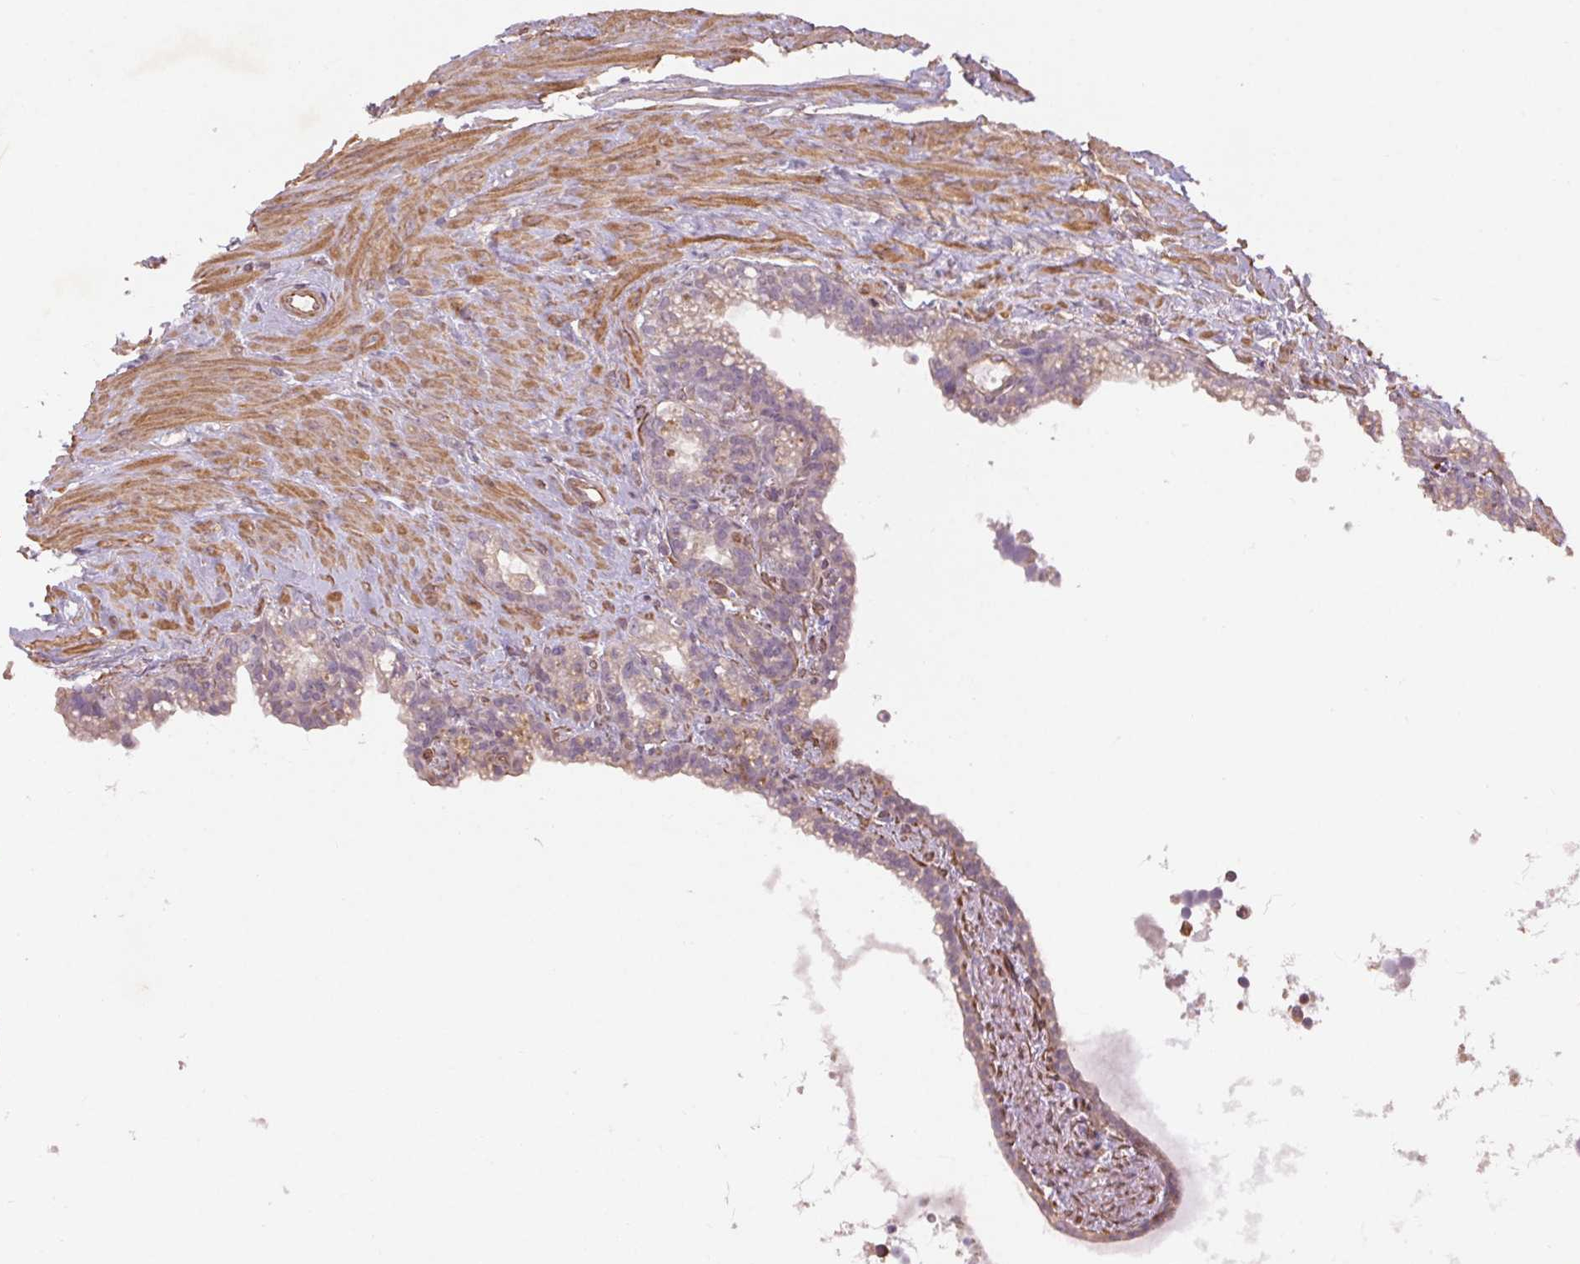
{"staining": {"intensity": "negative", "quantity": "none", "location": "none"}, "tissue": "seminal vesicle", "cell_type": "Glandular cells", "image_type": "normal", "snomed": [{"axis": "morphology", "description": "Normal tissue, NOS"}, {"axis": "topography", "description": "Seminal veicle"}], "caption": "High magnification brightfield microscopy of benign seminal vesicle stained with DAB (brown) and counterstained with hematoxylin (blue): glandular cells show no significant positivity. (Stains: DAB immunohistochemistry with hematoxylin counter stain, Microscopy: brightfield microscopy at high magnification).", "gene": "CCSER1", "patient": {"sex": "male", "age": 76}}